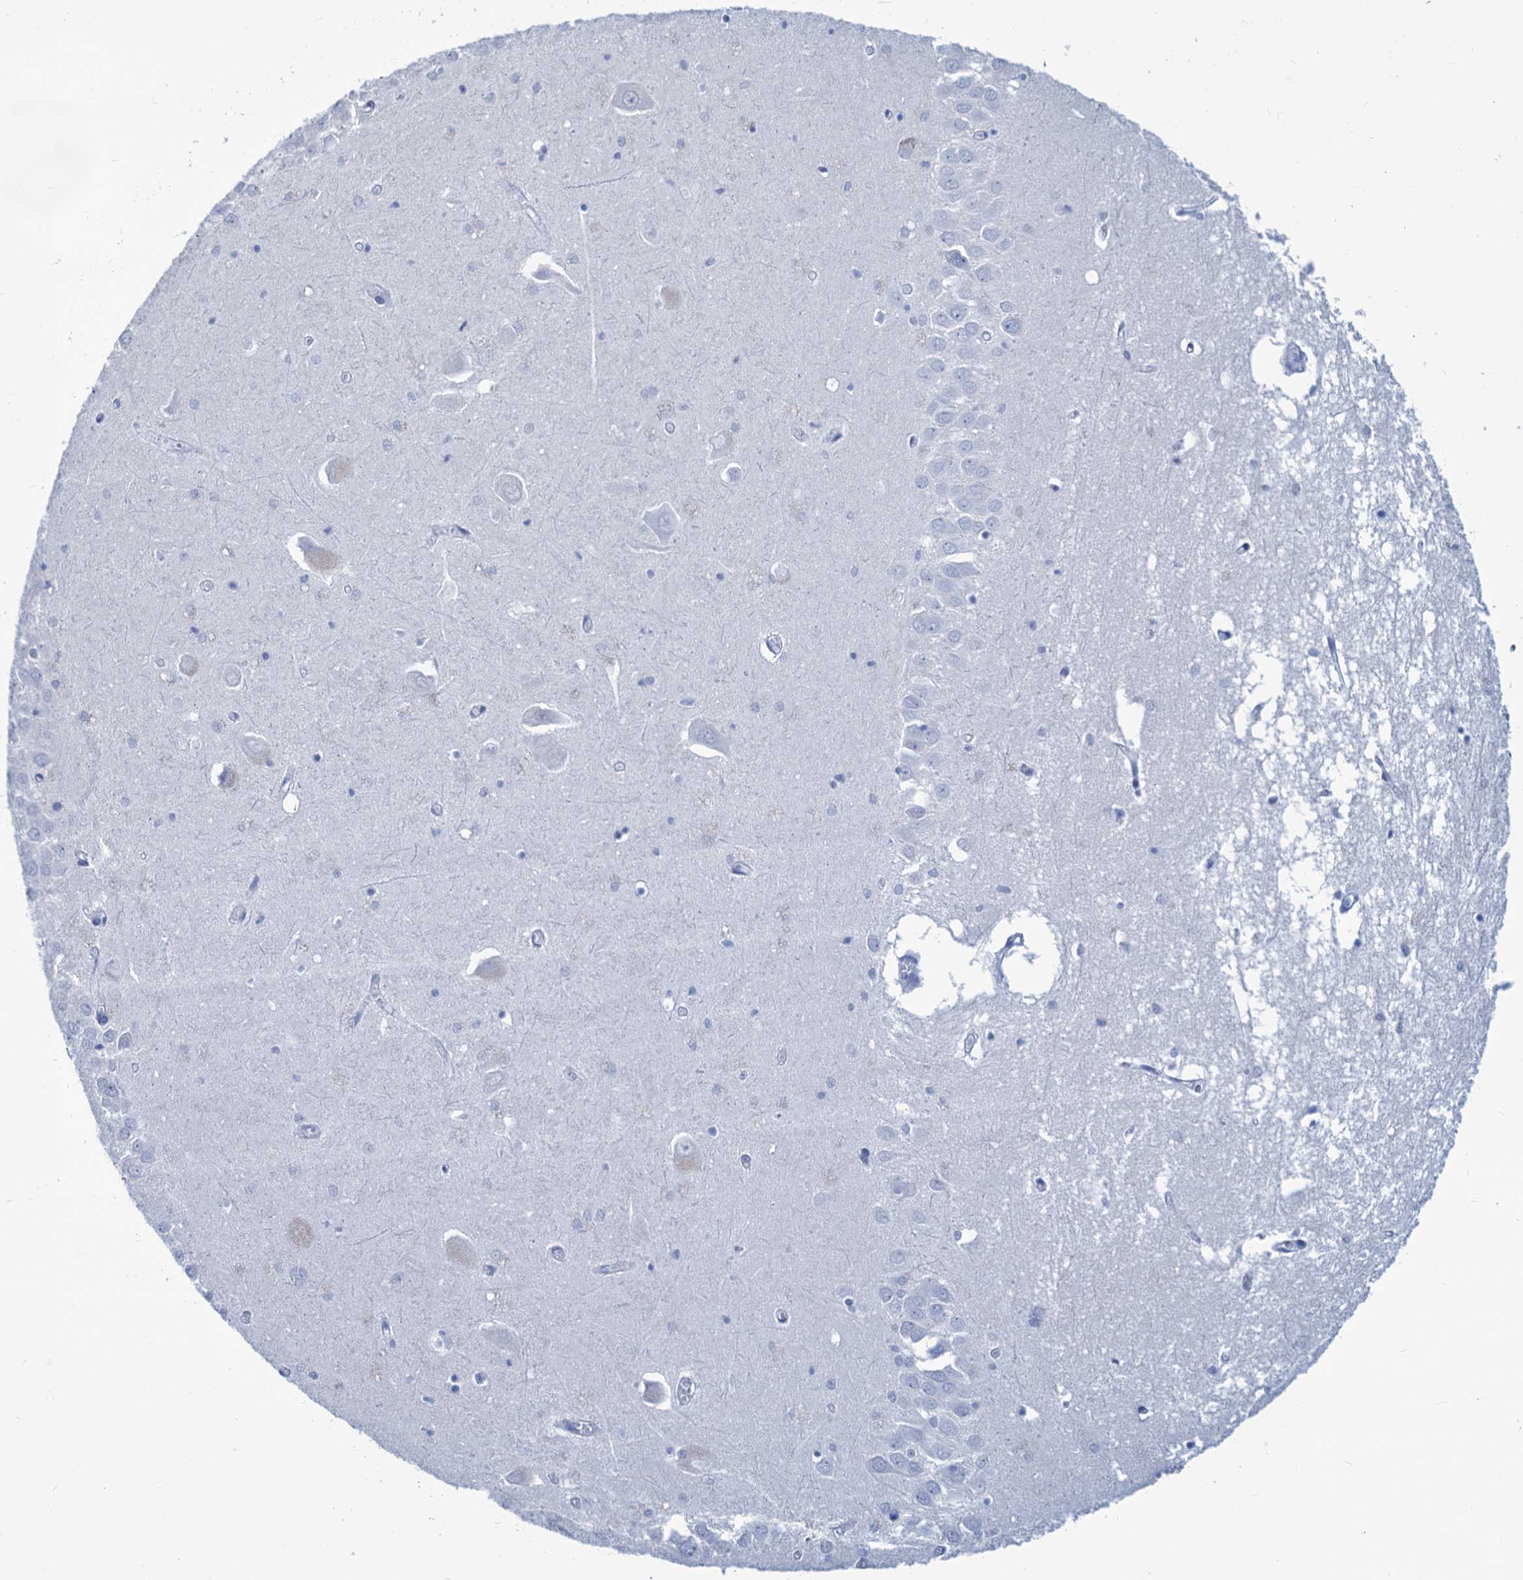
{"staining": {"intensity": "negative", "quantity": "none", "location": "none"}, "tissue": "hippocampus", "cell_type": "Glial cells", "image_type": "normal", "snomed": [{"axis": "morphology", "description": "Normal tissue, NOS"}, {"axis": "topography", "description": "Hippocampus"}], "caption": "IHC photomicrograph of unremarkable human hippocampus stained for a protein (brown), which displays no expression in glial cells. (DAB immunohistochemistry with hematoxylin counter stain).", "gene": "CABYR", "patient": {"sex": "male", "age": 70}}